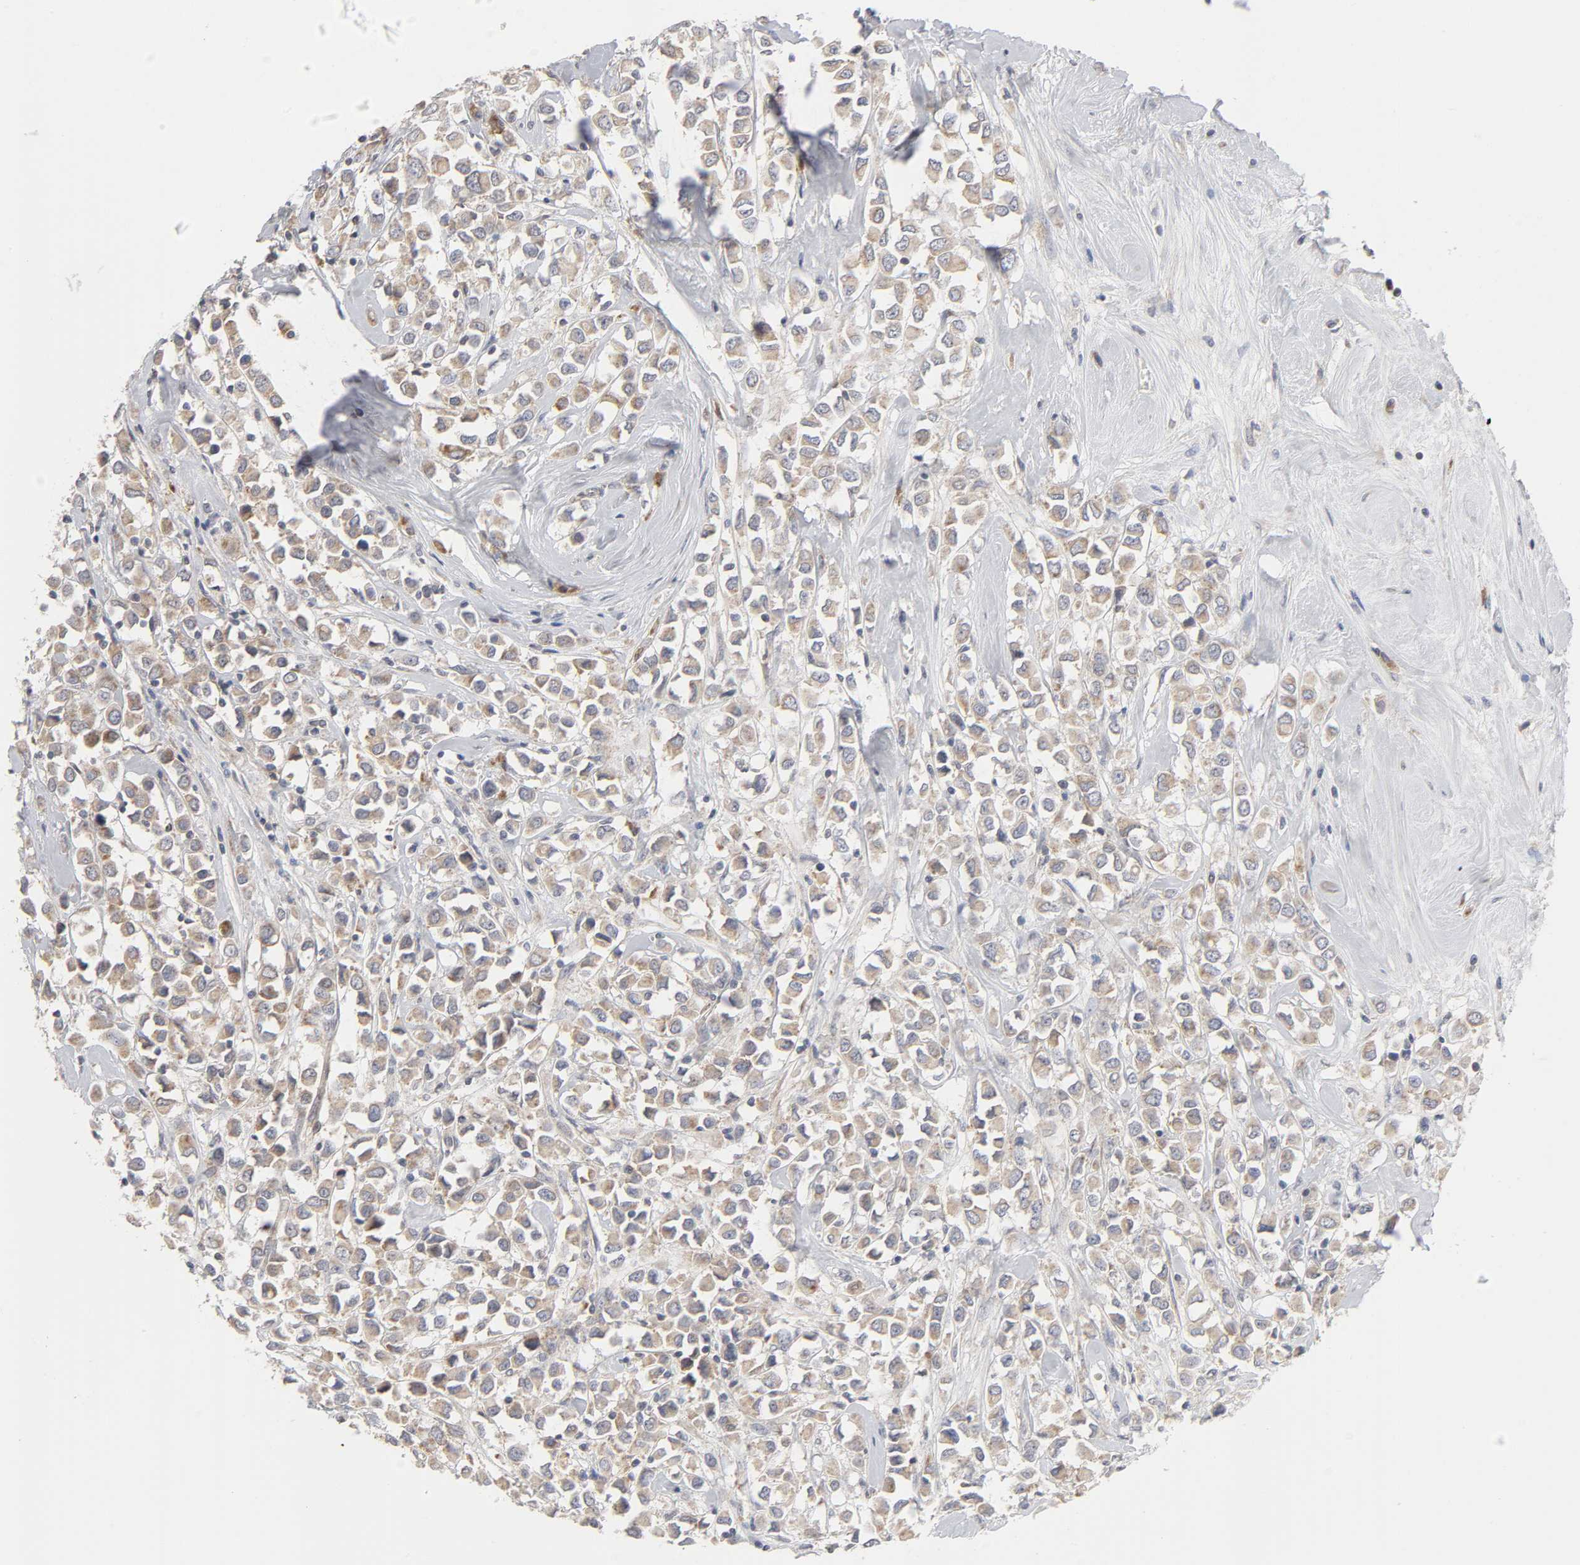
{"staining": {"intensity": "weak", "quantity": ">75%", "location": "cytoplasmic/membranous"}, "tissue": "breast cancer", "cell_type": "Tumor cells", "image_type": "cancer", "snomed": [{"axis": "morphology", "description": "Duct carcinoma"}, {"axis": "topography", "description": "Breast"}], "caption": "Intraductal carcinoma (breast) stained with IHC demonstrates weak cytoplasmic/membranous expression in approximately >75% of tumor cells.", "gene": "IL4R", "patient": {"sex": "female", "age": 61}}